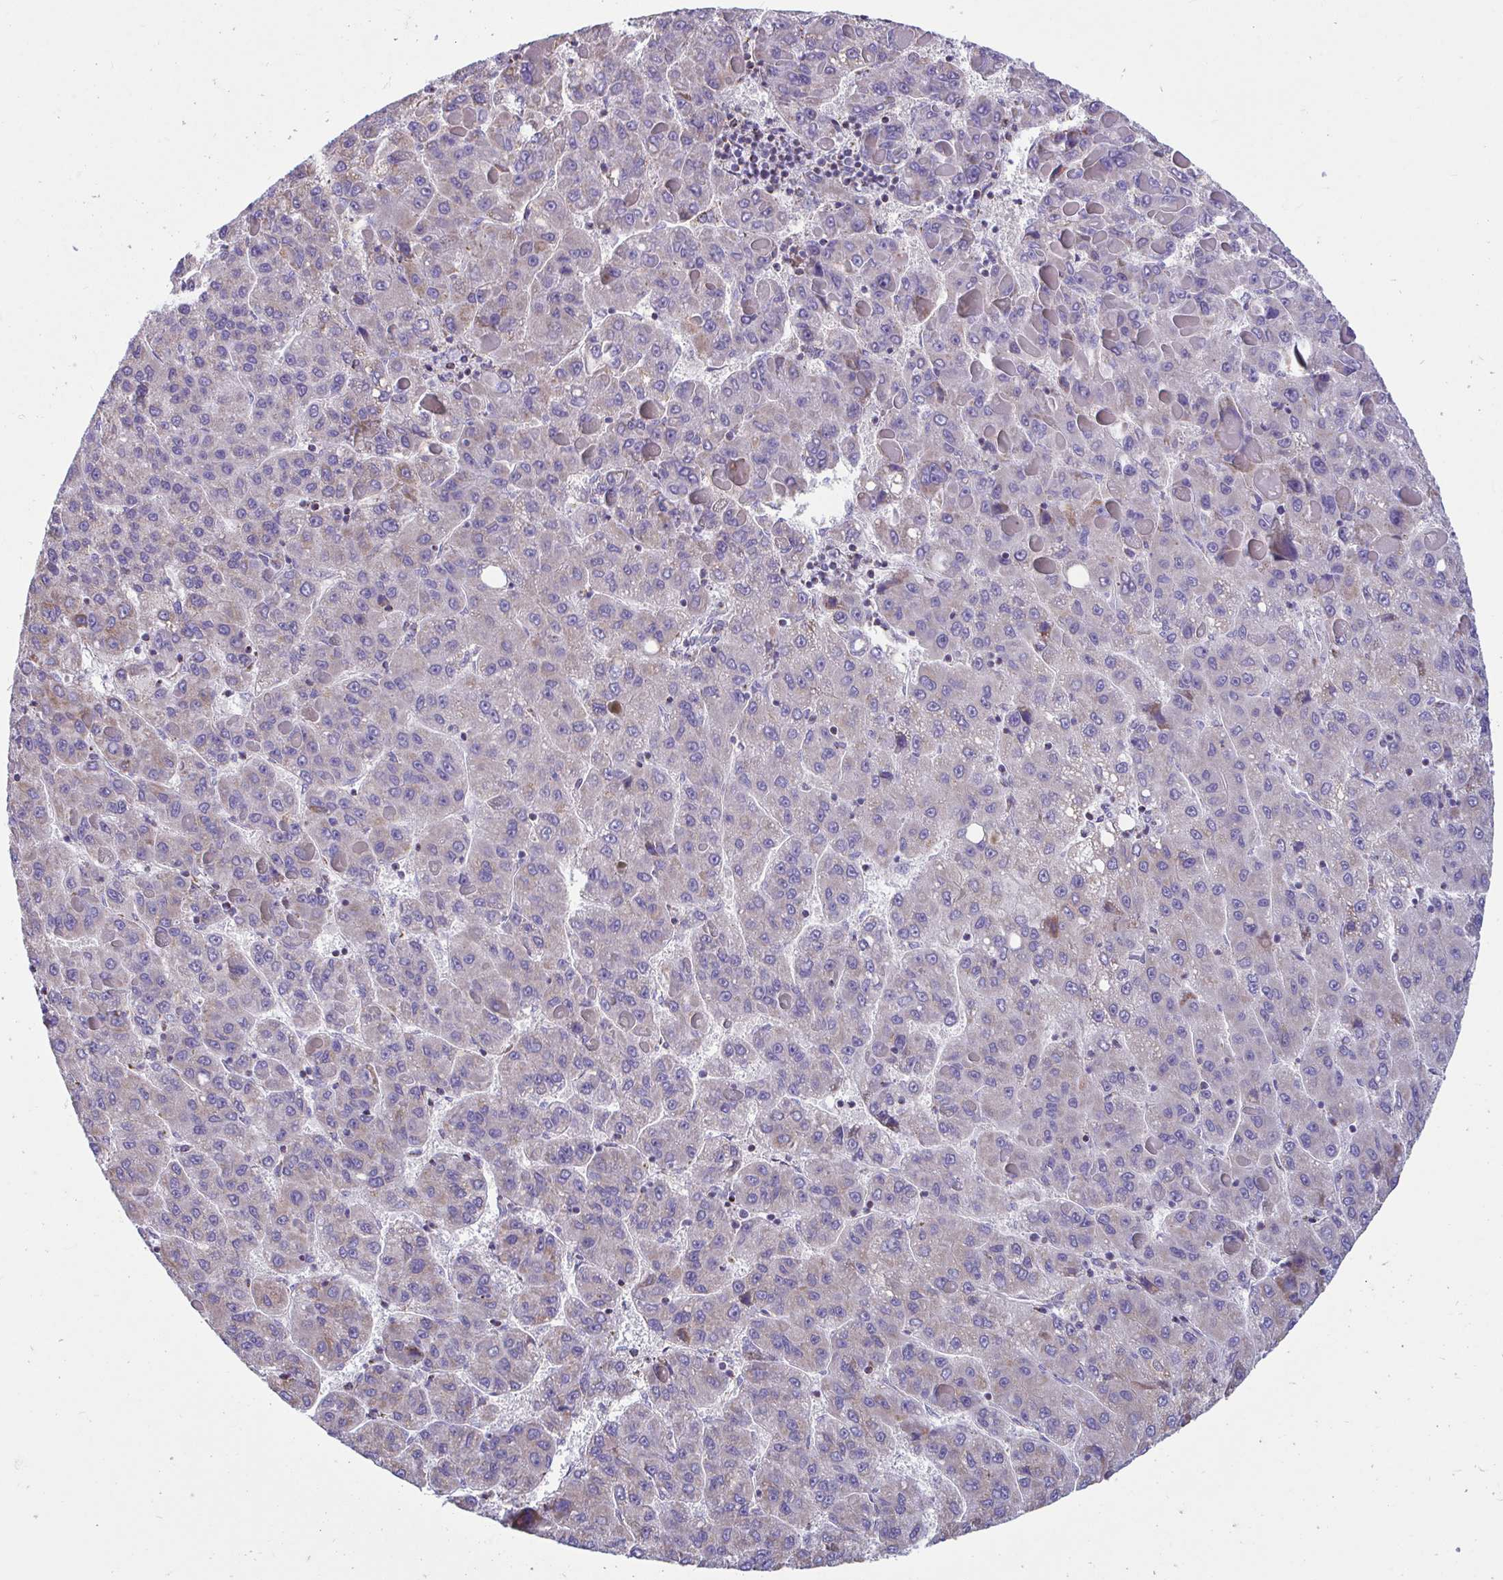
{"staining": {"intensity": "weak", "quantity": "<25%", "location": "cytoplasmic/membranous"}, "tissue": "liver cancer", "cell_type": "Tumor cells", "image_type": "cancer", "snomed": [{"axis": "morphology", "description": "Carcinoma, Hepatocellular, NOS"}, {"axis": "topography", "description": "Liver"}], "caption": "An image of human liver cancer (hepatocellular carcinoma) is negative for staining in tumor cells. (DAB immunohistochemistry with hematoxylin counter stain).", "gene": "OR13A1", "patient": {"sex": "female", "age": 82}}